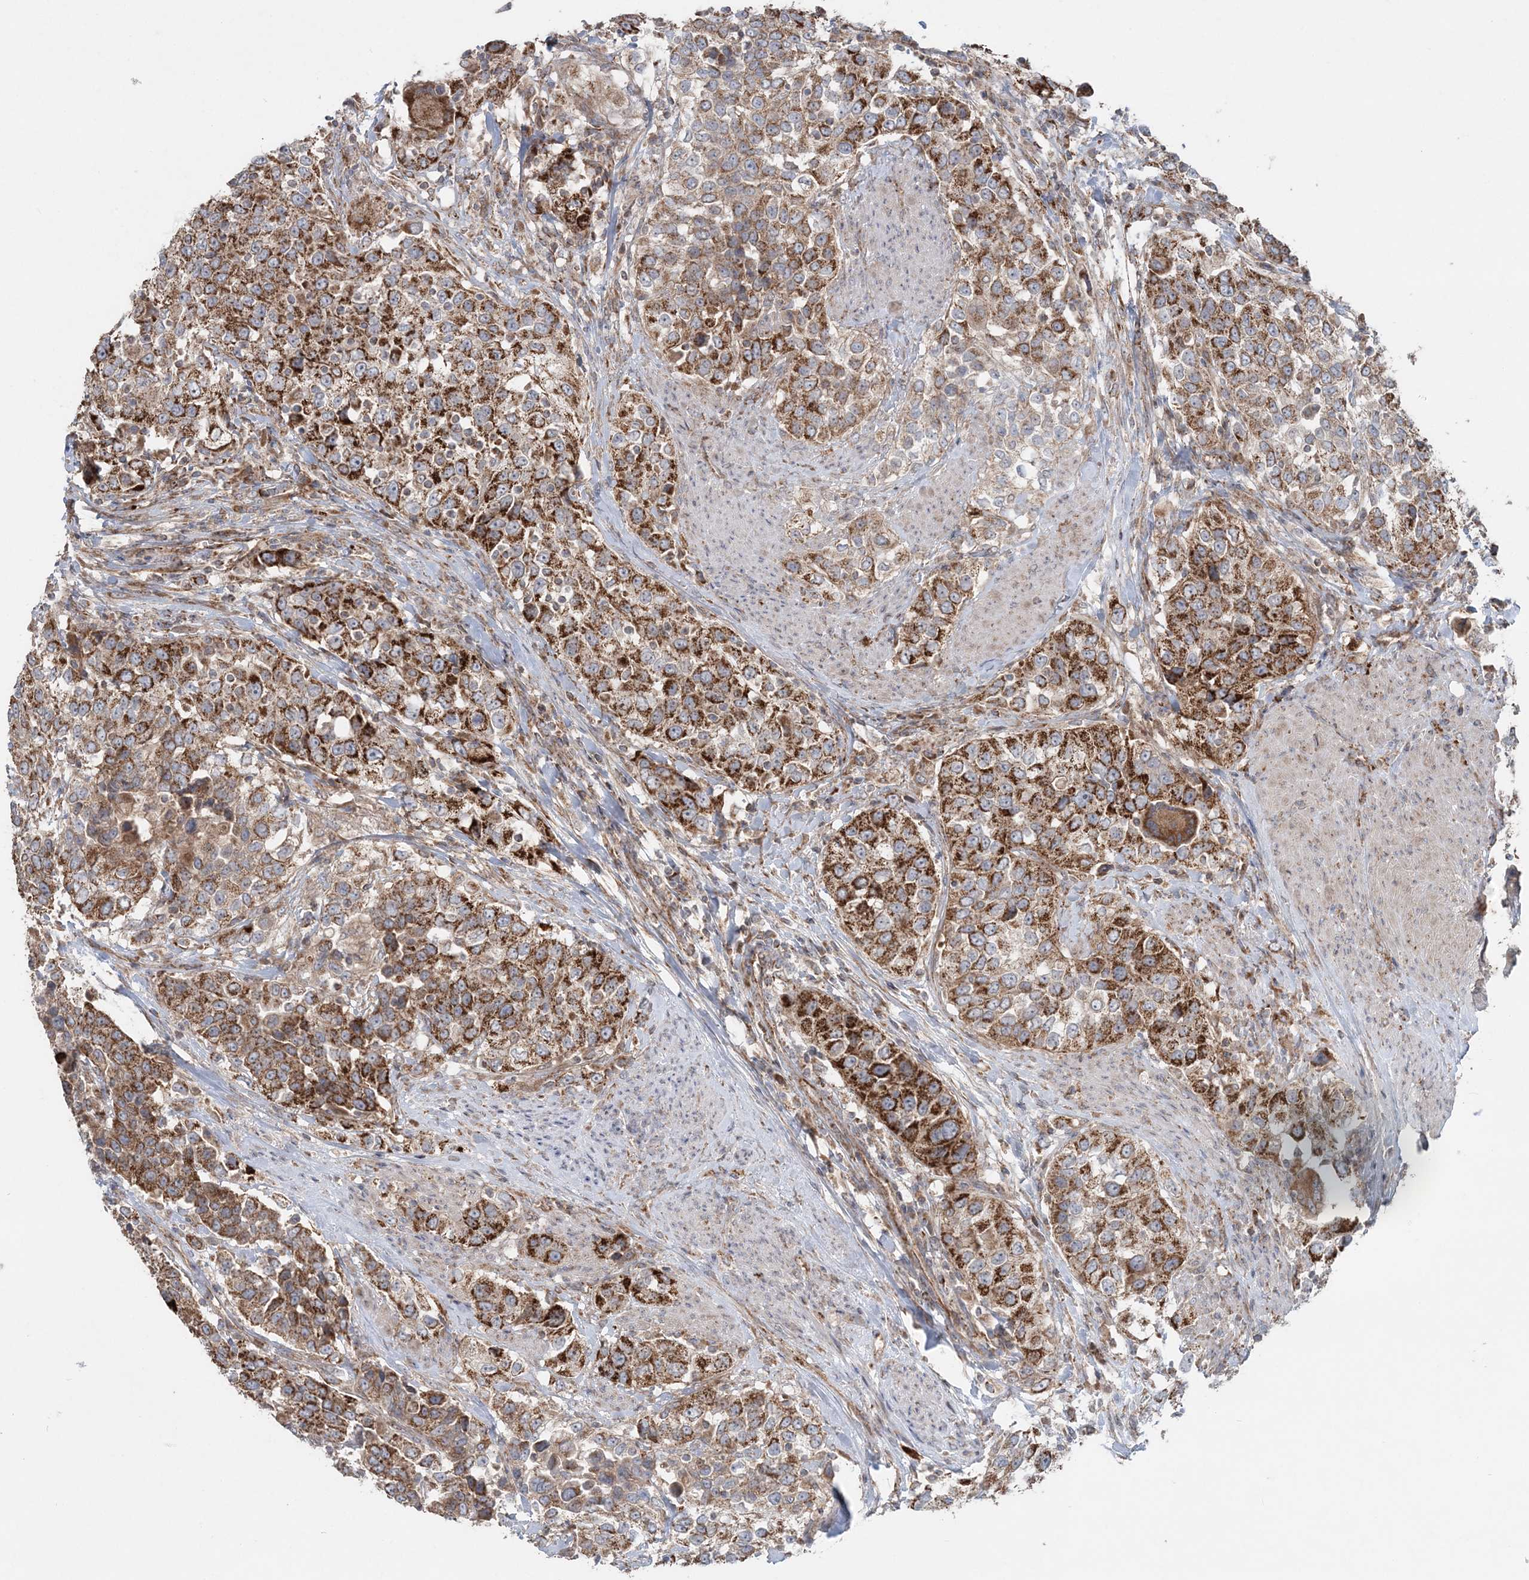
{"staining": {"intensity": "strong", "quantity": ">75%", "location": "cytoplasmic/membranous"}, "tissue": "urothelial cancer", "cell_type": "Tumor cells", "image_type": "cancer", "snomed": [{"axis": "morphology", "description": "Urothelial carcinoma, High grade"}, {"axis": "topography", "description": "Urinary bladder"}], "caption": "Urothelial carcinoma (high-grade) stained for a protein (brown) displays strong cytoplasmic/membranous positive staining in about >75% of tumor cells.", "gene": "LRPPRC", "patient": {"sex": "female", "age": 80}}